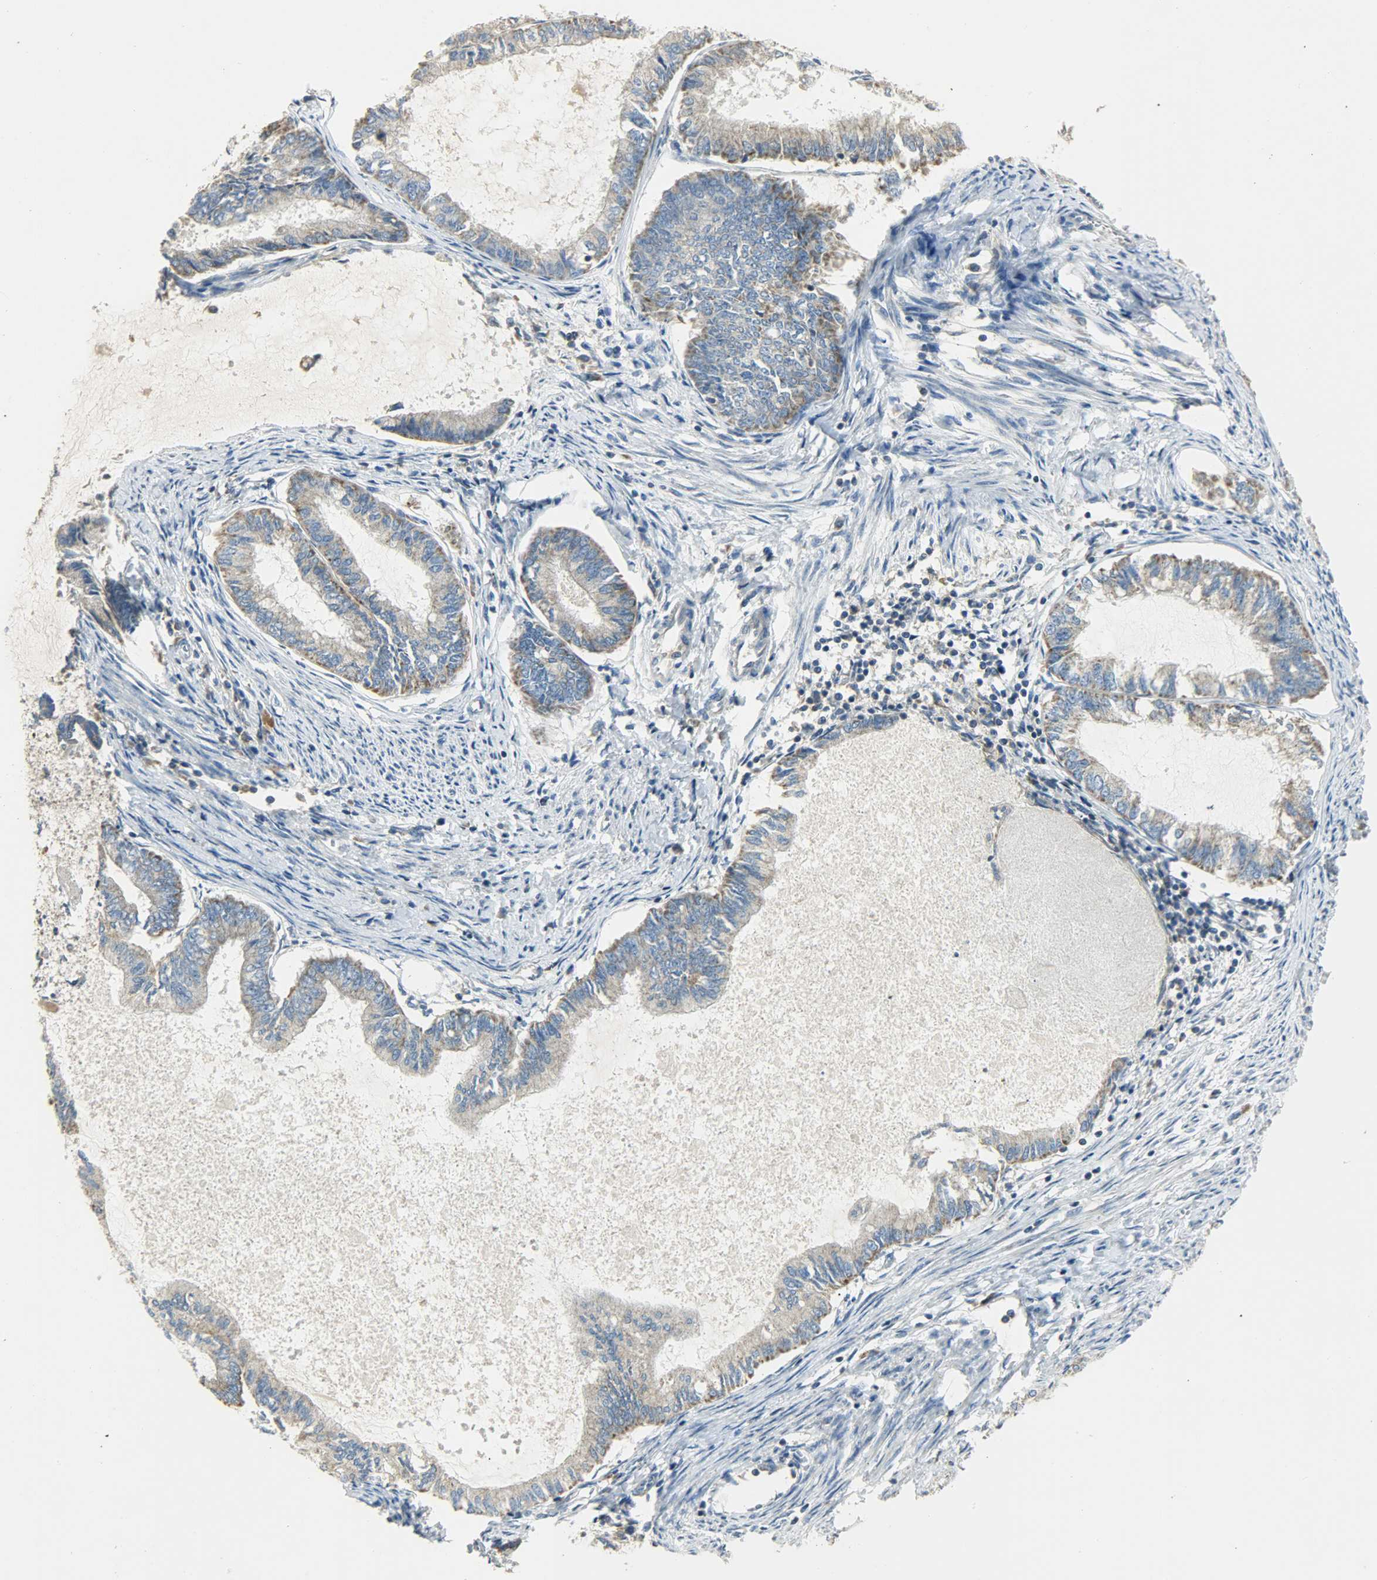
{"staining": {"intensity": "moderate", "quantity": ">75%", "location": "cytoplasmic/membranous"}, "tissue": "endometrial cancer", "cell_type": "Tumor cells", "image_type": "cancer", "snomed": [{"axis": "morphology", "description": "Adenocarcinoma, NOS"}, {"axis": "topography", "description": "Endometrium"}], "caption": "High-power microscopy captured an immunohistochemistry photomicrograph of endometrial cancer (adenocarcinoma), revealing moderate cytoplasmic/membranous positivity in approximately >75% of tumor cells. Using DAB (brown) and hematoxylin (blue) stains, captured at high magnification using brightfield microscopy.", "gene": "NNT", "patient": {"sex": "female", "age": 86}}